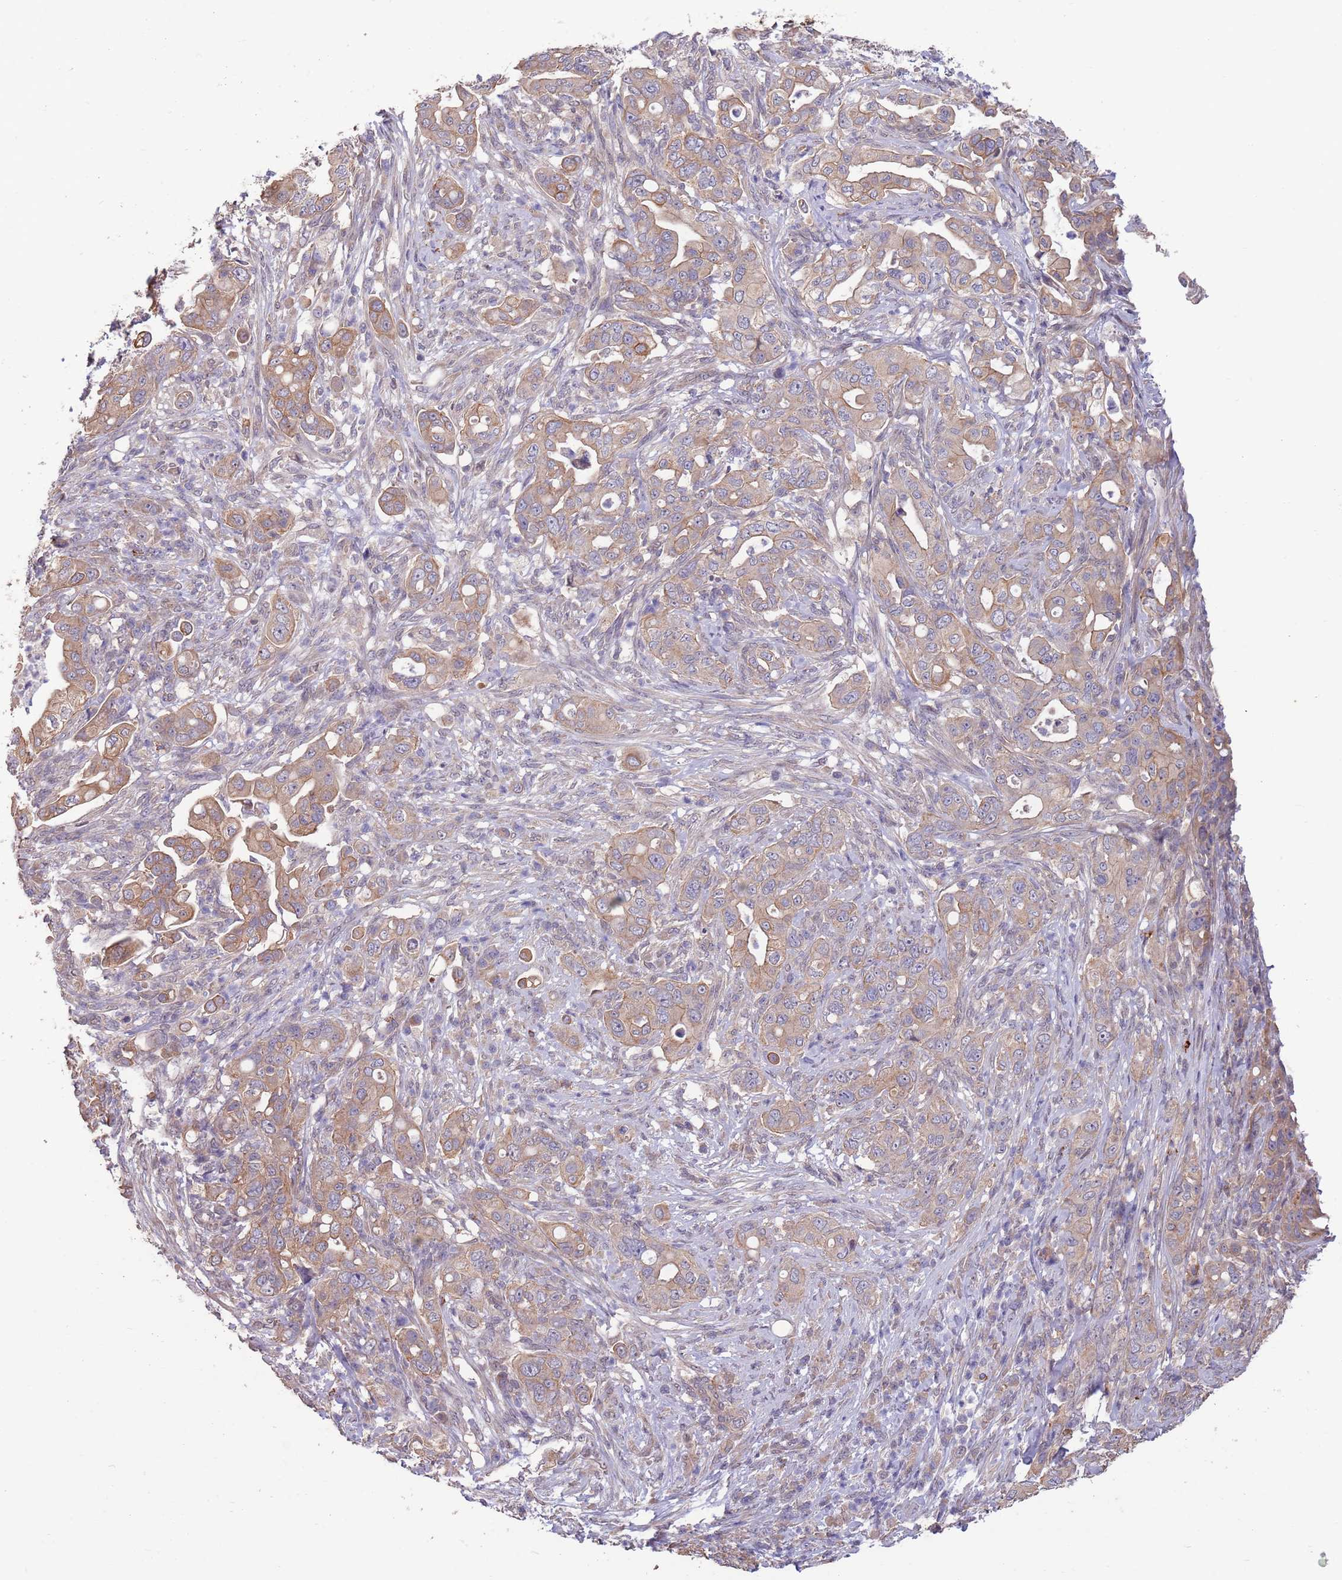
{"staining": {"intensity": "moderate", "quantity": ">75%", "location": "cytoplasmic/membranous"}, "tissue": "pancreatic cancer", "cell_type": "Tumor cells", "image_type": "cancer", "snomed": [{"axis": "morphology", "description": "Normal tissue, NOS"}, {"axis": "morphology", "description": "Adenocarcinoma, NOS"}, {"axis": "topography", "description": "Lymph node"}, {"axis": "topography", "description": "Pancreas"}], "caption": "A brown stain highlights moderate cytoplasmic/membranous positivity of a protein in human pancreatic cancer tumor cells.", "gene": "MARVELD2", "patient": {"sex": "female", "age": 67}}